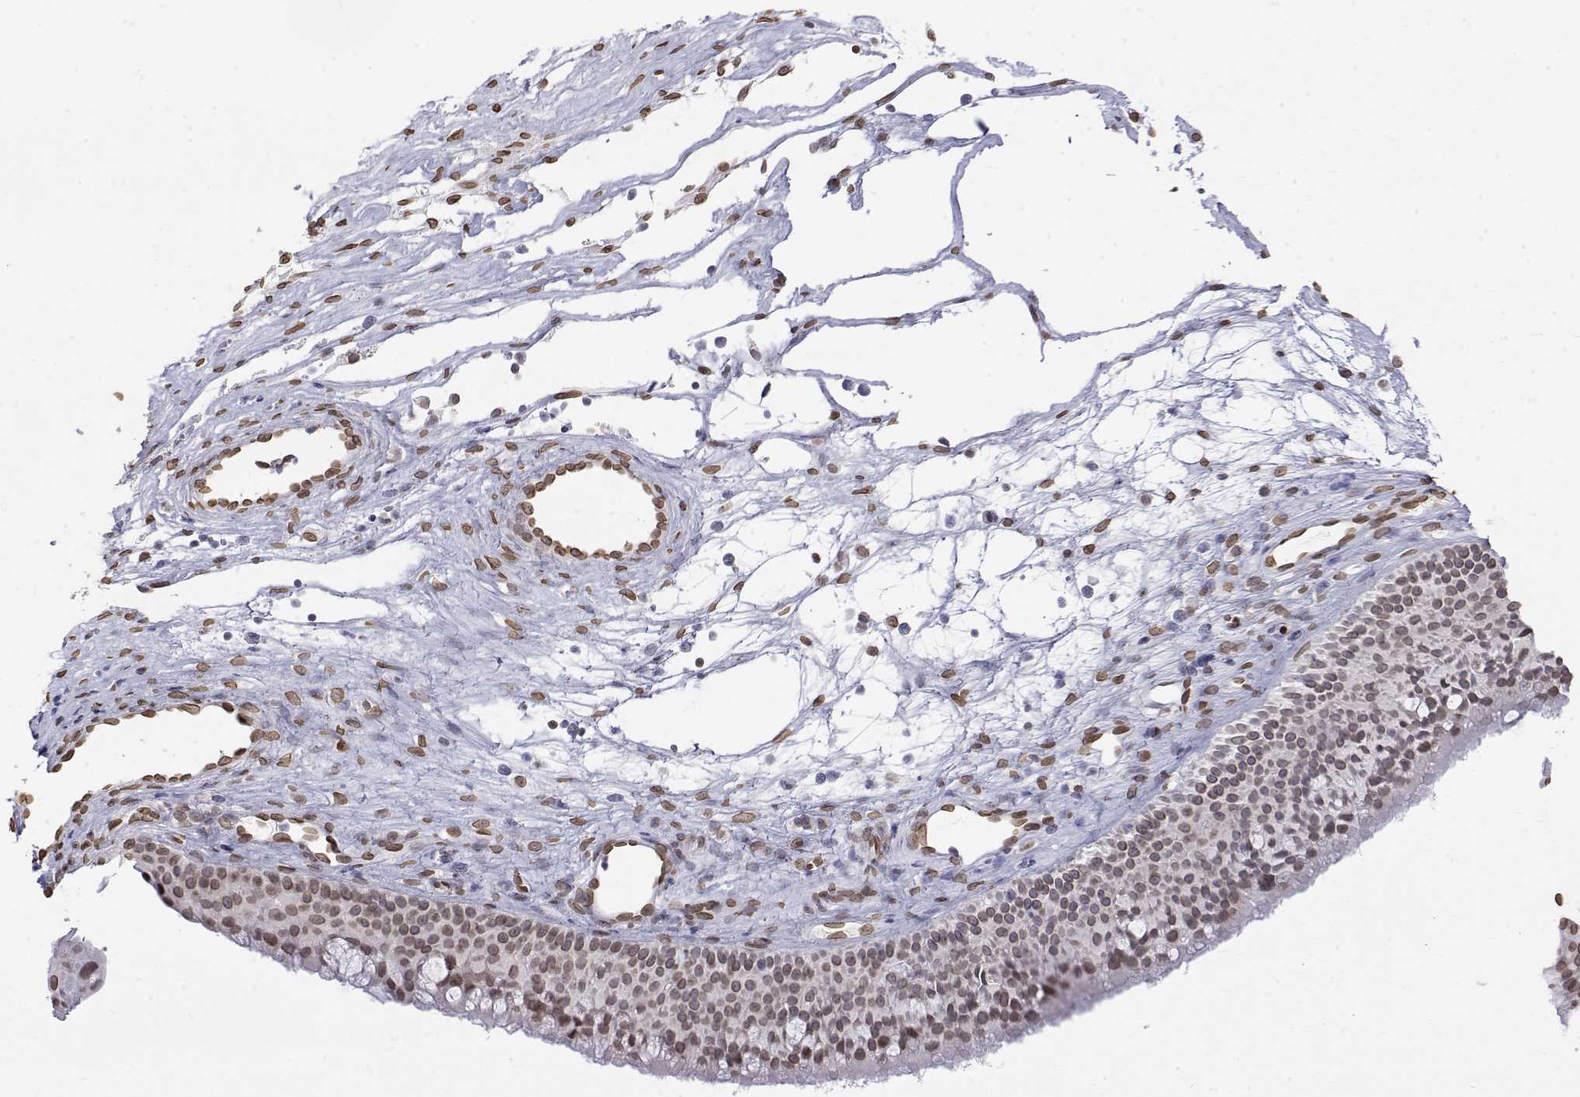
{"staining": {"intensity": "moderate", "quantity": ">75%", "location": "nuclear"}, "tissue": "nasopharynx", "cell_type": "Respiratory epithelial cells", "image_type": "normal", "snomed": [{"axis": "morphology", "description": "Normal tissue, NOS"}, {"axis": "topography", "description": "Nasopharynx"}], "caption": "A high-resolution micrograph shows immunohistochemistry staining of unremarkable nasopharynx, which reveals moderate nuclear staining in approximately >75% of respiratory epithelial cells. (brown staining indicates protein expression, while blue staining denotes nuclei).", "gene": "ZNF532", "patient": {"sex": "male", "age": 68}}